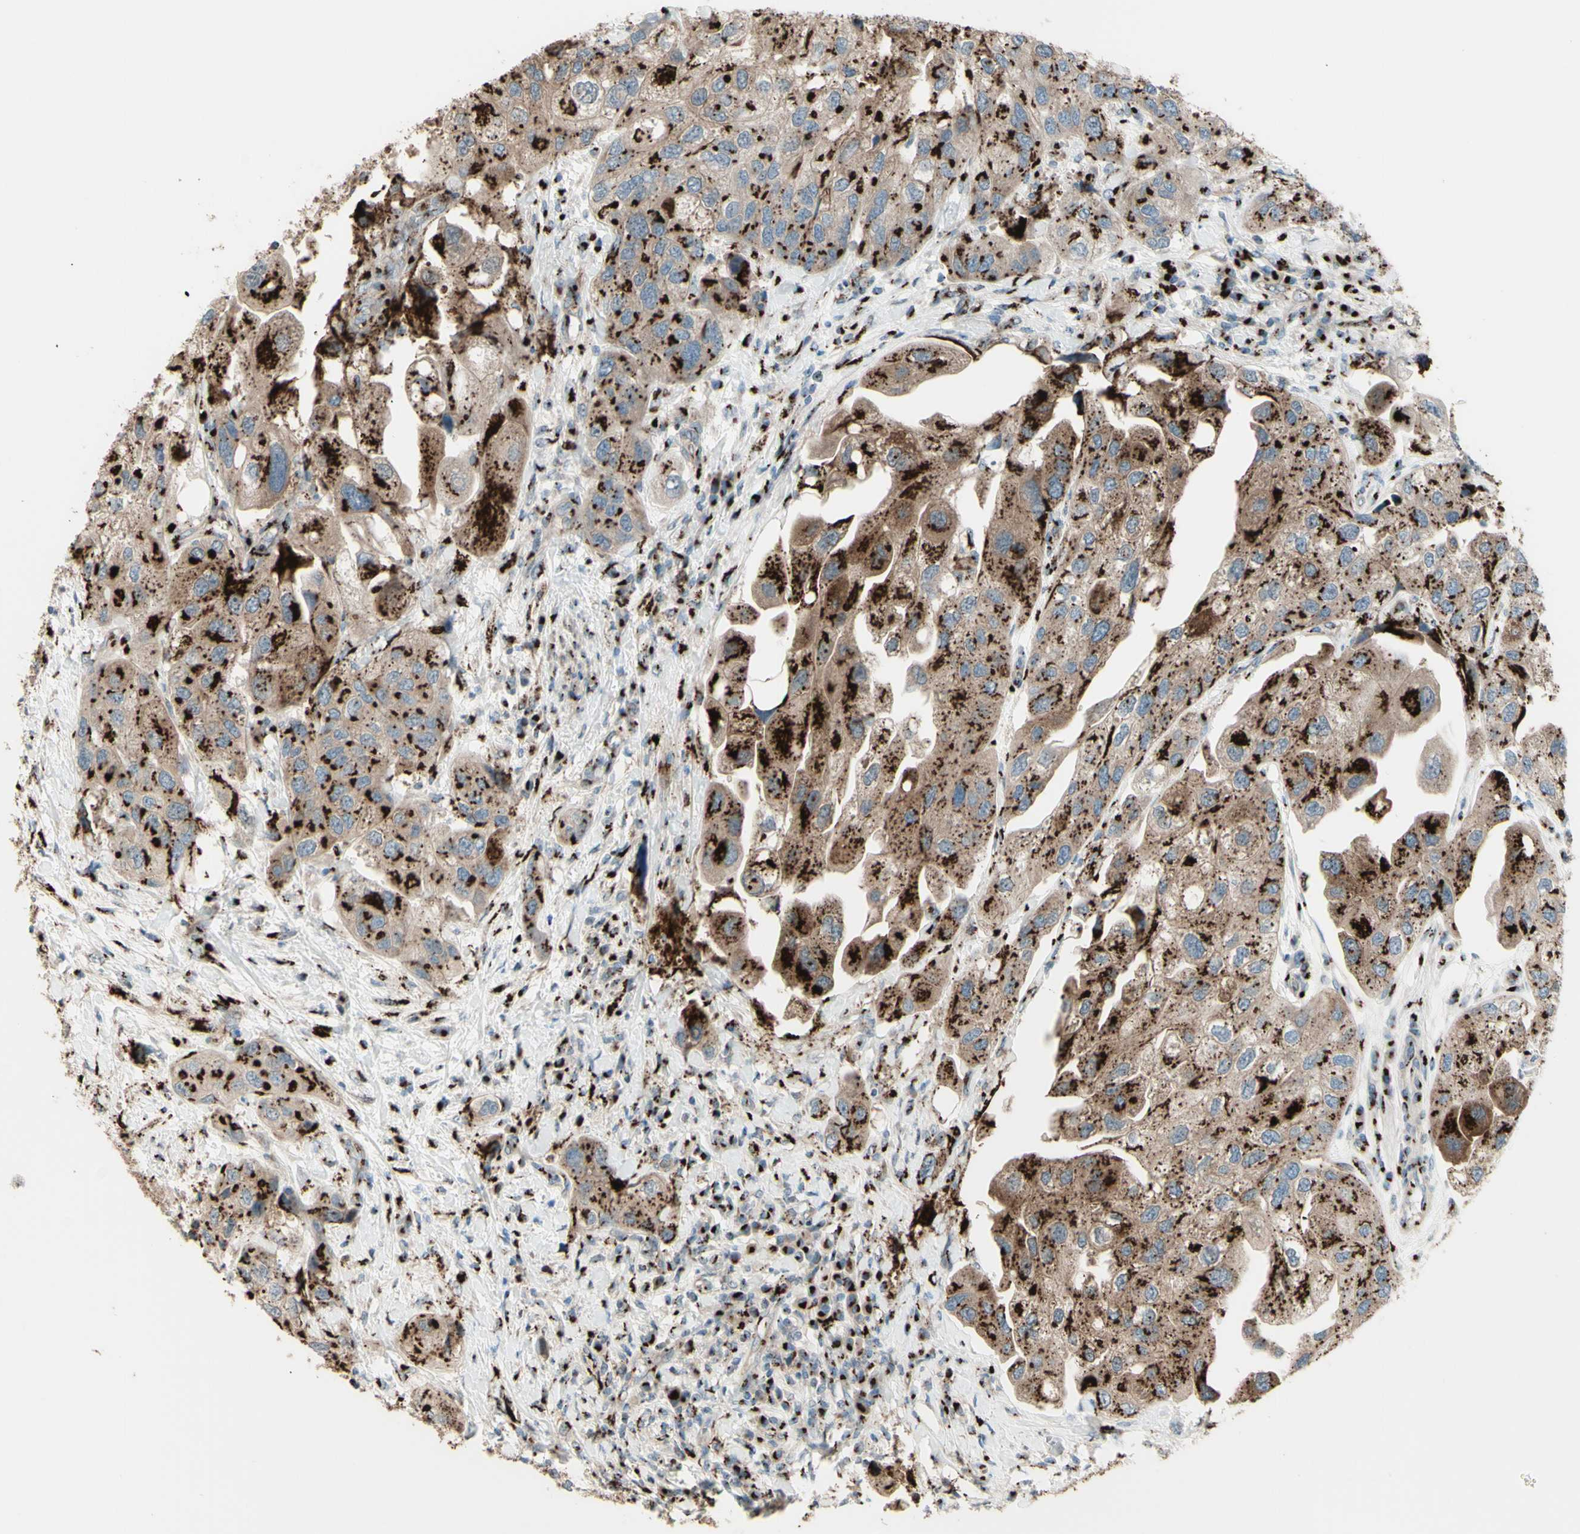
{"staining": {"intensity": "moderate", "quantity": ">75%", "location": "cytoplasmic/membranous"}, "tissue": "urothelial cancer", "cell_type": "Tumor cells", "image_type": "cancer", "snomed": [{"axis": "morphology", "description": "Urothelial carcinoma, High grade"}, {"axis": "topography", "description": "Urinary bladder"}], "caption": "Urothelial carcinoma (high-grade) tissue displays moderate cytoplasmic/membranous expression in about >75% of tumor cells", "gene": "BPNT2", "patient": {"sex": "female", "age": 64}}